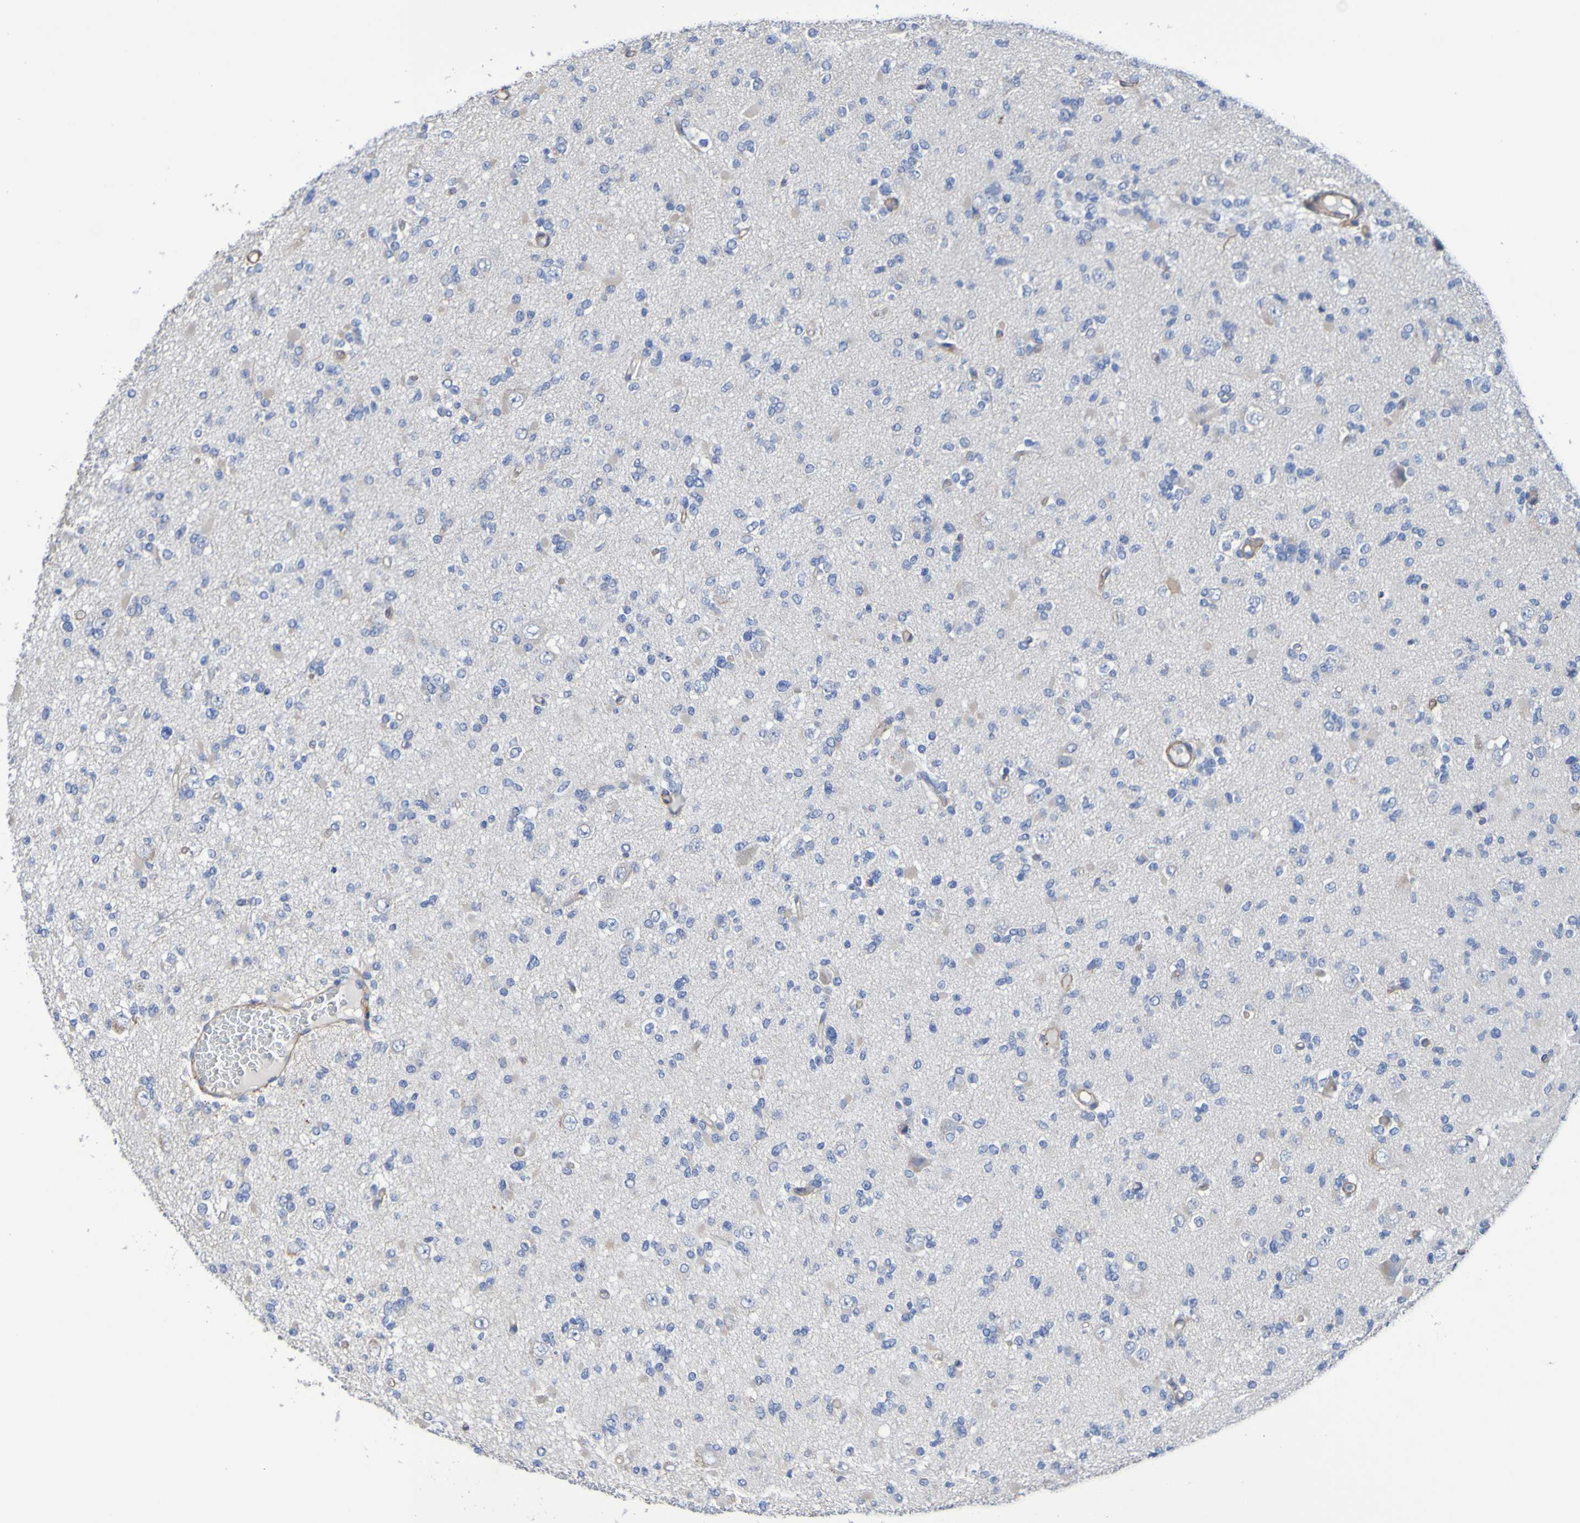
{"staining": {"intensity": "negative", "quantity": "none", "location": "none"}, "tissue": "glioma", "cell_type": "Tumor cells", "image_type": "cancer", "snomed": [{"axis": "morphology", "description": "Glioma, malignant, Low grade"}, {"axis": "topography", "description": "Brain"}], "caption": "High power microscopy photomicrograph of an immunohistochemistry (IHC) photomicrograph of malignant low-grade glioma, revealing no significant expression in tumor cells.", "gene": "SRPRB", "patient": {"sex": "female", "age": 22}}